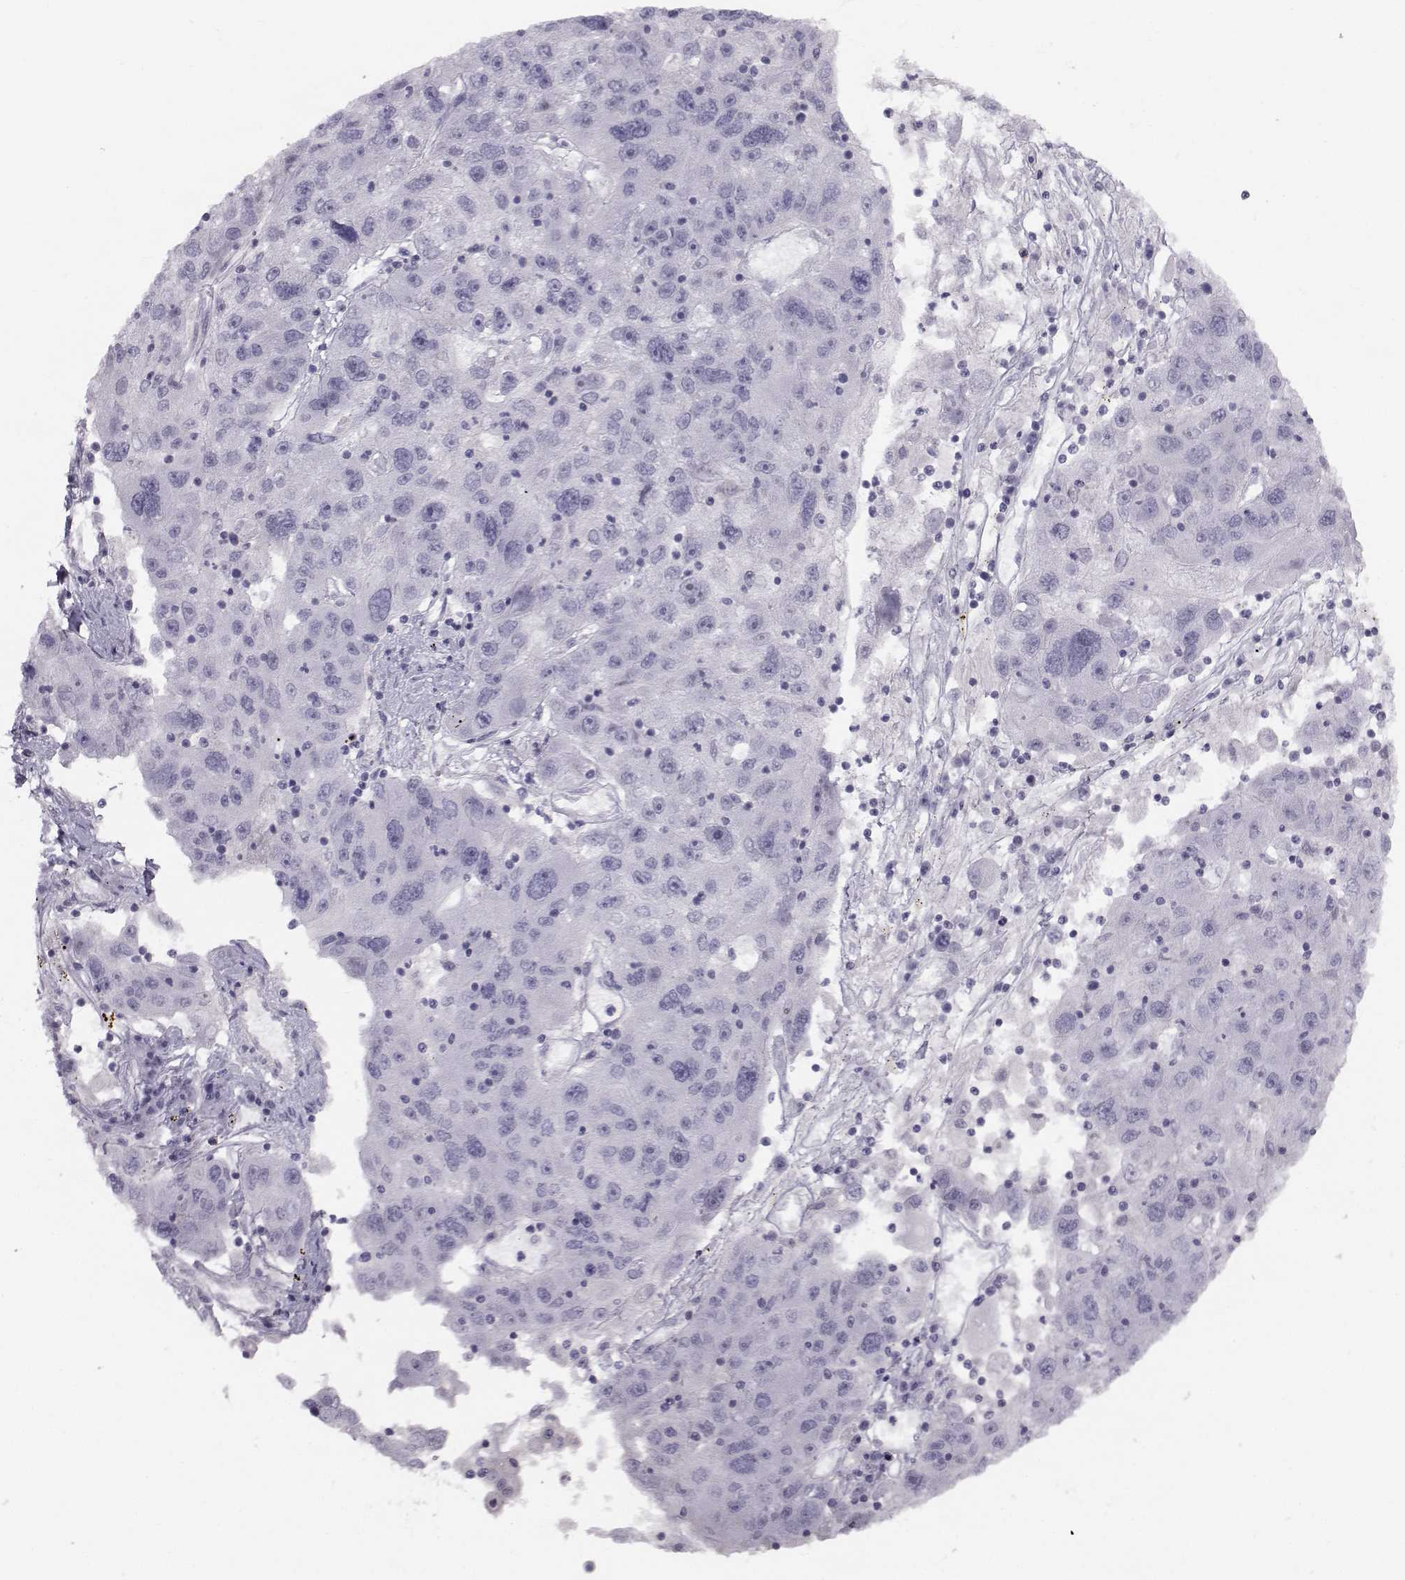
{"staining": {"intensity": "negative", "quantity": "none", "location": "none"}, "tissue": "stomach cancer", "cell_type": "Tumor cells", "image_type": "cancer", "snomed": [{"axis": "morphology", "description": "Adenocarcinoma, NOS"}, {"axis": "topography", "description": "Stomach"}], "caption": "This is a image of immunohistochemistry (IHC) staining of stomach cancer (adenocarcinoma), which shows no staining in tumor cells.", "gene": "GARIN3", "patient": {"sex": "male", "age": 56}}